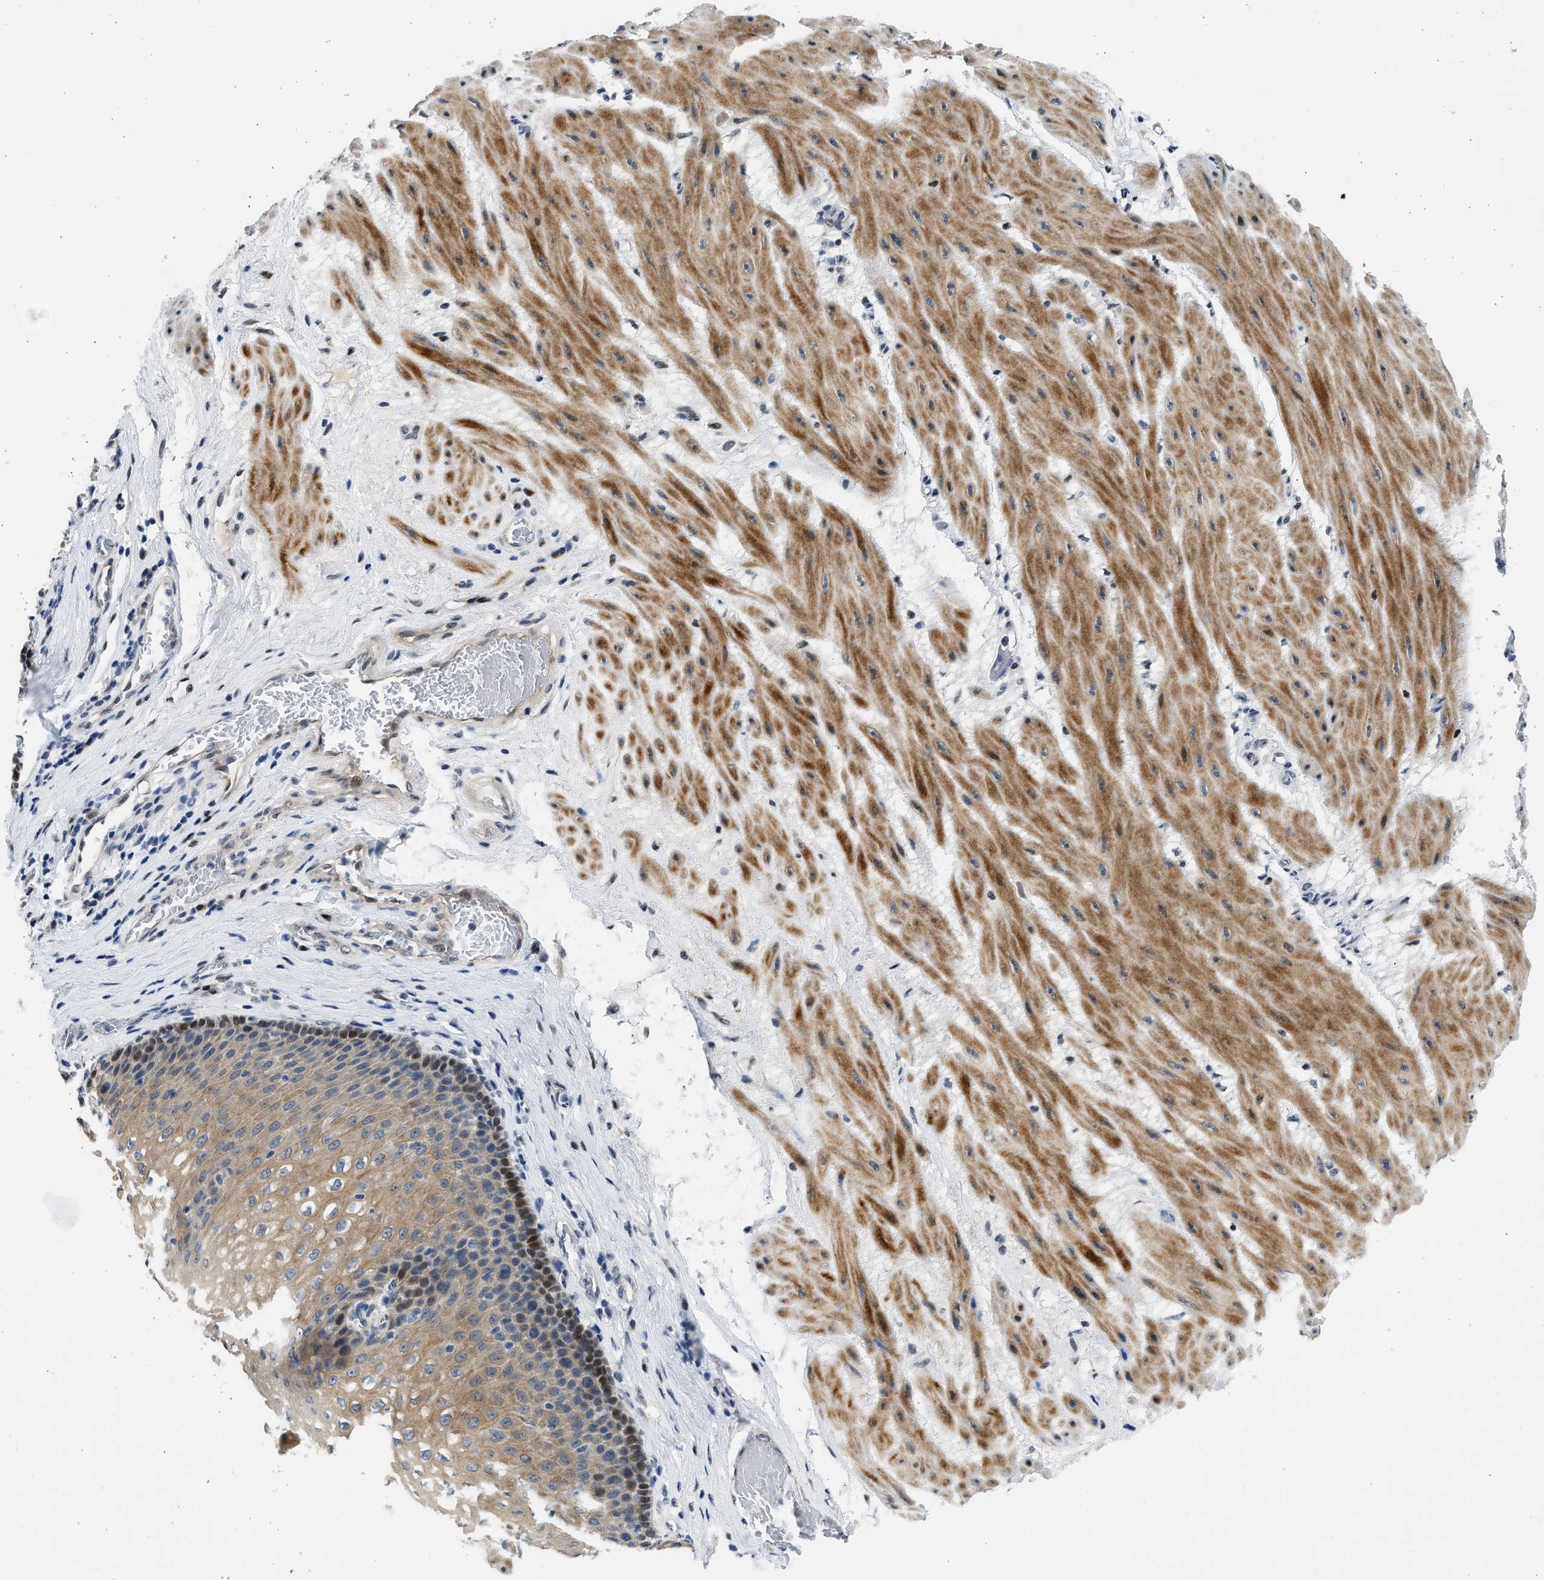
{"staining": {"intensity": "moderate", "quantity": ">75%", "location": "cytoplasmic/membranous,nuclear"}, "tissue": "esophagus", "cell_type": "Squamous epithelial cells", "image_type": "normal", "snomed": [{"axis": "morphology", "description": "Normal tissue, NOS"}, {"axis": "topography", "description": "Esophagus"}], "caption": "This is a micrograph of immunohistochemistry staining of normal esophagus, which shows moderate positivity in the cytoplasmic/membranous,nuclear of squamous epithelial cells.", "gene": "HMGN3", "patient": {"sex": "male", "age": 48}}